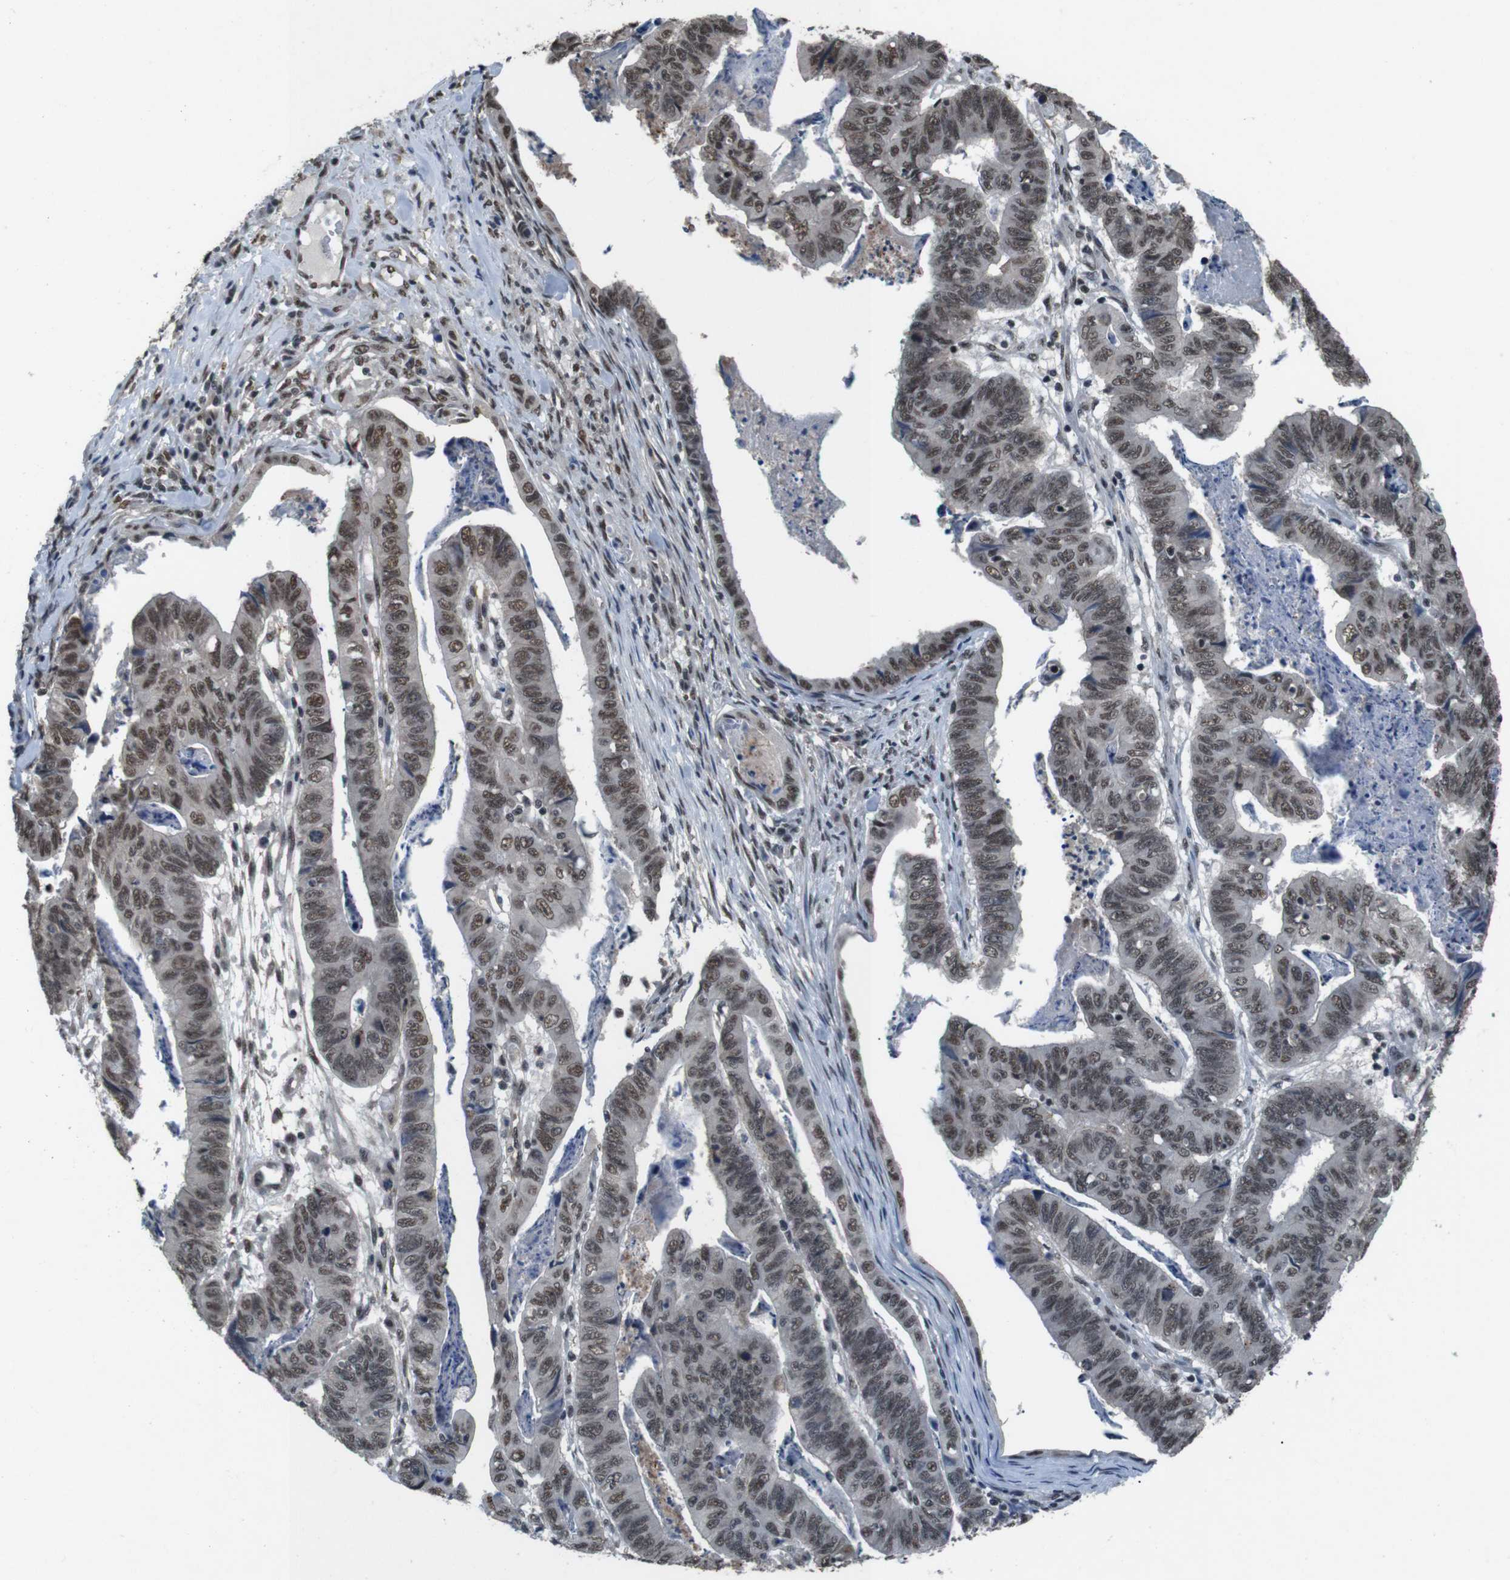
{"staining": {"intensity": "moderate", "quantity": ">75%", "location": "nuclear"}, "tissue": "stomach cancer", "cell_type": "Tumor cells", "image_type": "cancer", "snomed": [{"axis": "morphology", "description": "Adenocarcinoma, NOS"}, {"axis": "topography", "description": "Stomach, lower"}], "caption": "Approximately >75% of tumor cells in stomach adenocarcinoma demonstrate moderate nuclear protein staining as visualized by brown immunohistochemical staining.", "gene": "NR4A2", "patient": {"sex": "male", "age": 77}}